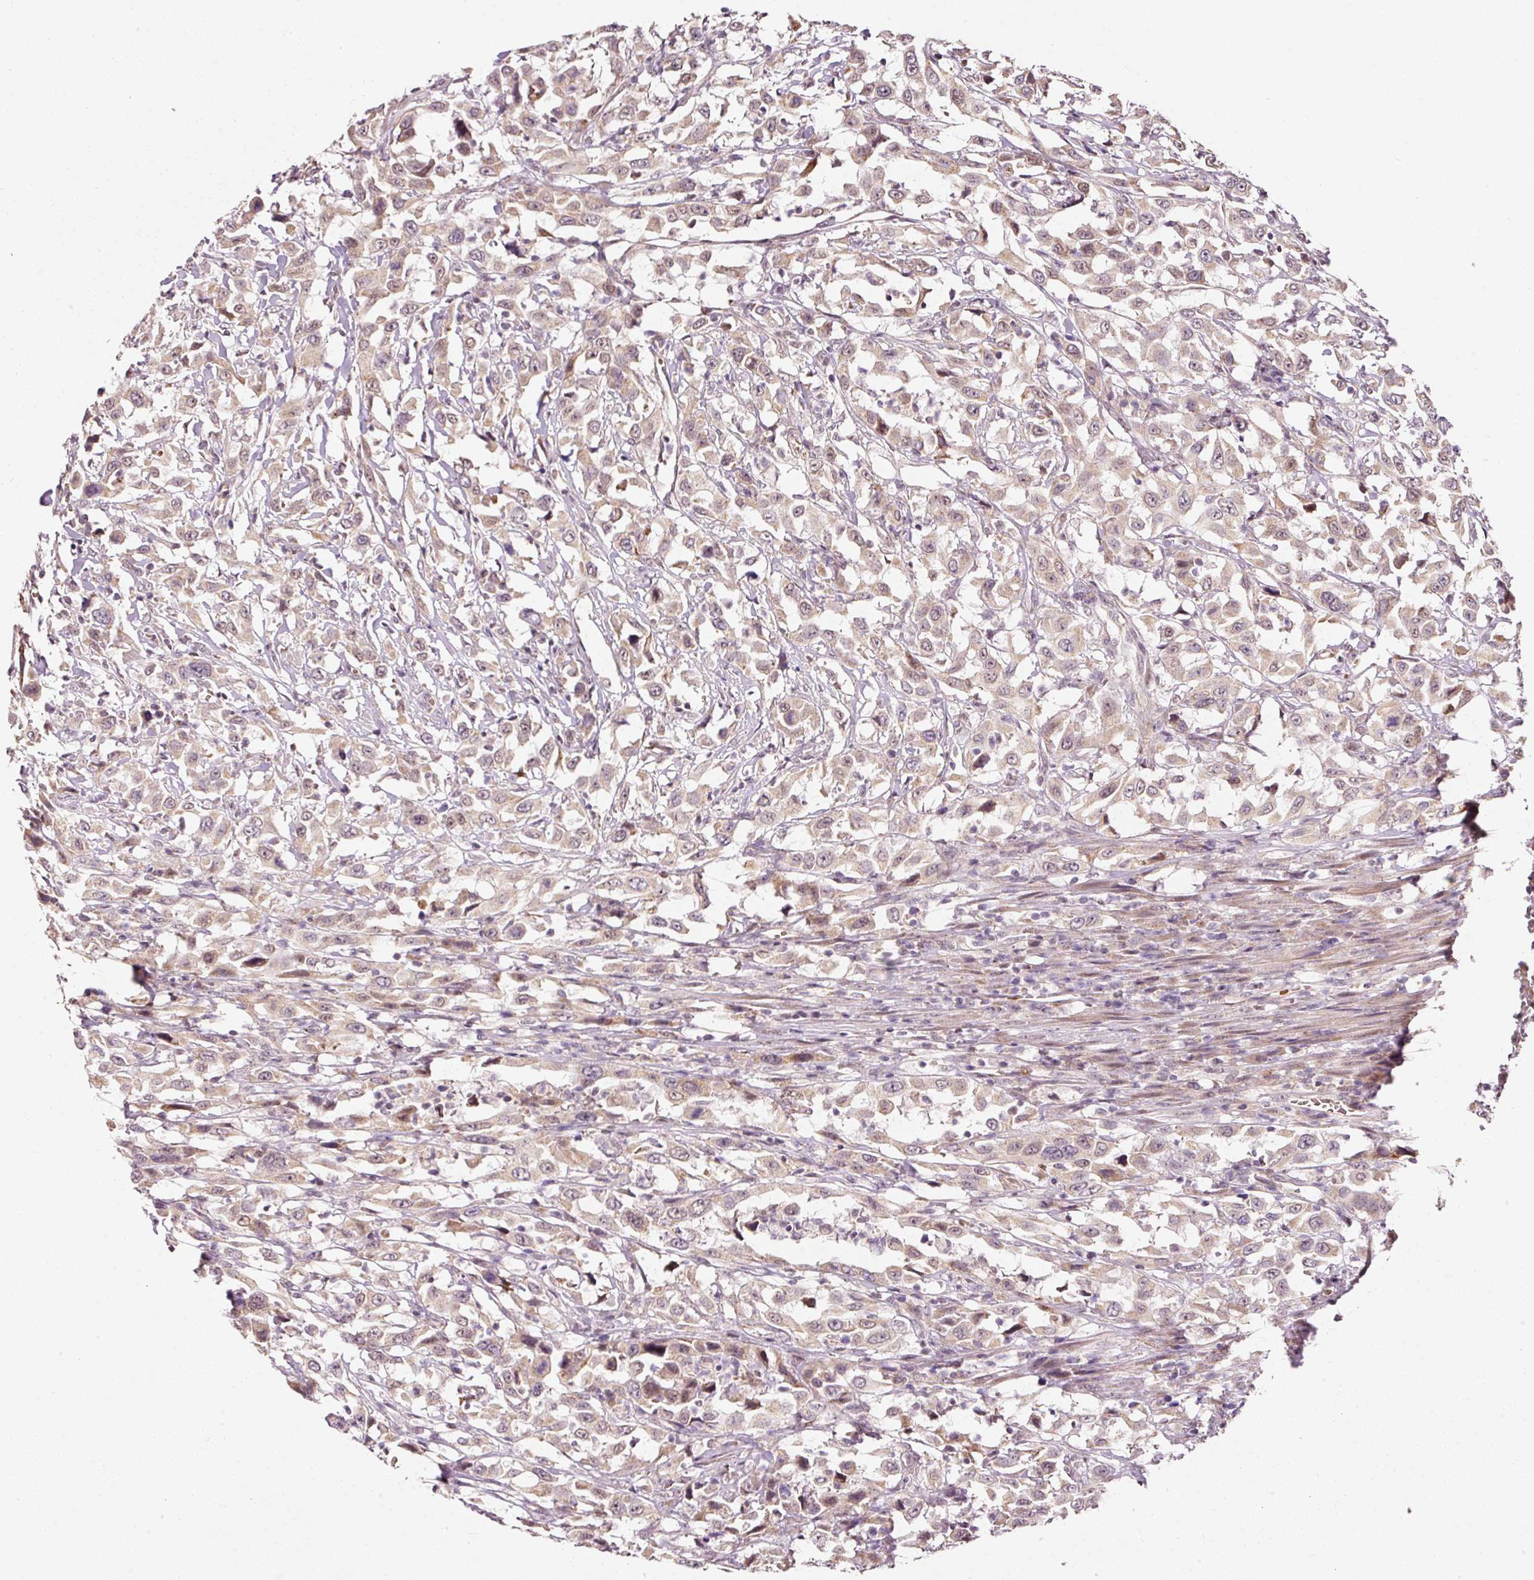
{"staining": {"intensity": "weak", "quantity": ">75%", "location": "cytoplasmic/membranous,nuclear"}, "tissue": "urothelial cancer", "cell_type": "Tumor cells", "image_type": "cancer", "snomed": [{"axis": "morphology", "description": "Urothelial carcinoma, High grade"}, {"axis": "topography", "description": "Urinary bladder"}], "caption": "This image exhibits immunohistochemistry (IHC) staining of human high-grade urothelial carcinoma, with low weak cytoplasmic/membranous and nuclear expression in about >75% of tumor cells.", "gene": "ZNF460", "patient": {"sex": "male", "age": 61}}